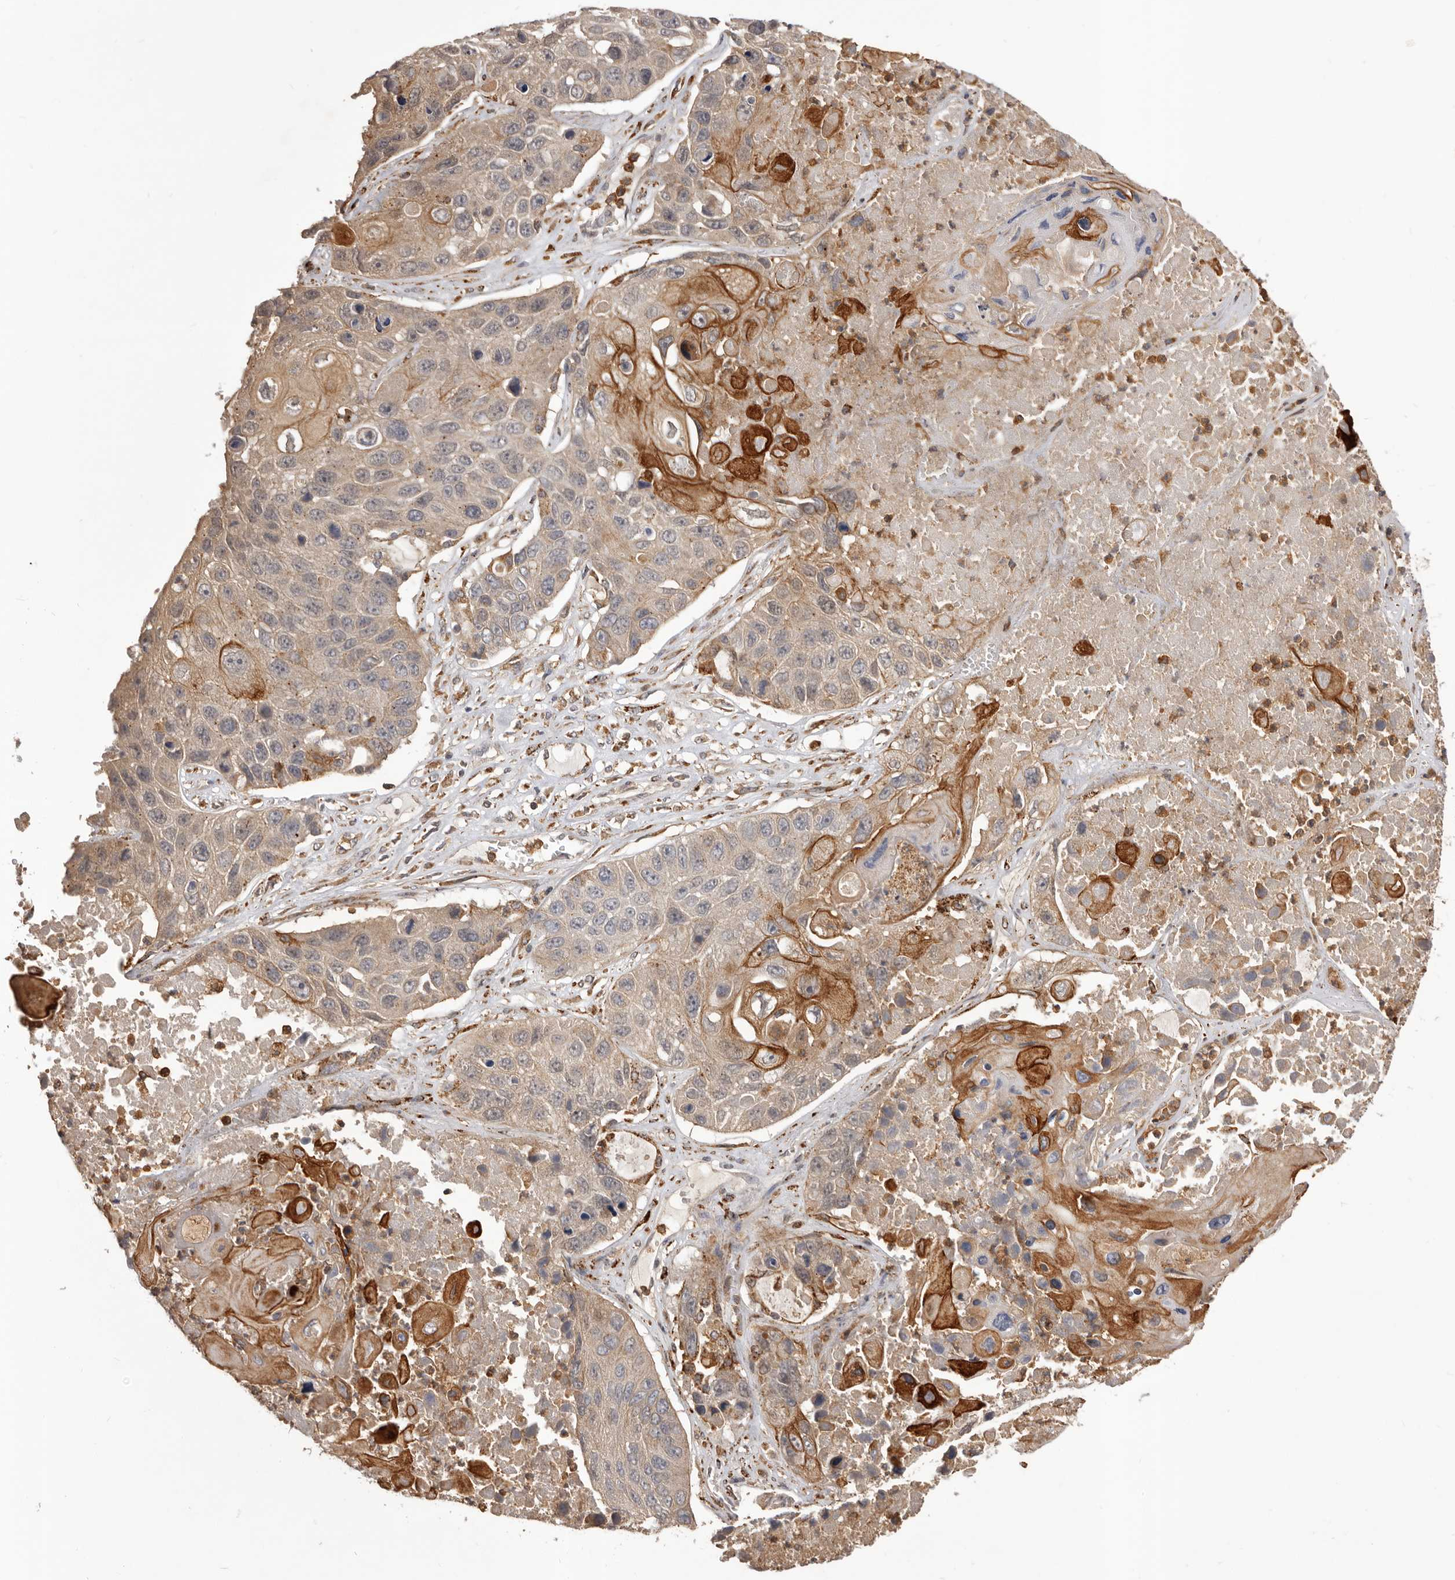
{"staining": {"intensity": "strong", "quantity": "<25%", "location": "cytoplasmic/membranous"}, "tissue": "lung cancer", "cell_type": "Tumor cells", "image_type": "cancer", "snomed": [{"axis": "morphology", "description": "Squamous cell carcinoma, NOS"}, {"axis": "topography", "description": "Lung"}], "caption": "A histopathology image showing strong cytoplasmic/membranous staining in approximately <25% of tumor cells in lung squamous cell carcinoma, as visualized by brown immunohistochemical staining.", "gene": "GLIPR2", "patient": {"sex": "male", "age": 61}}